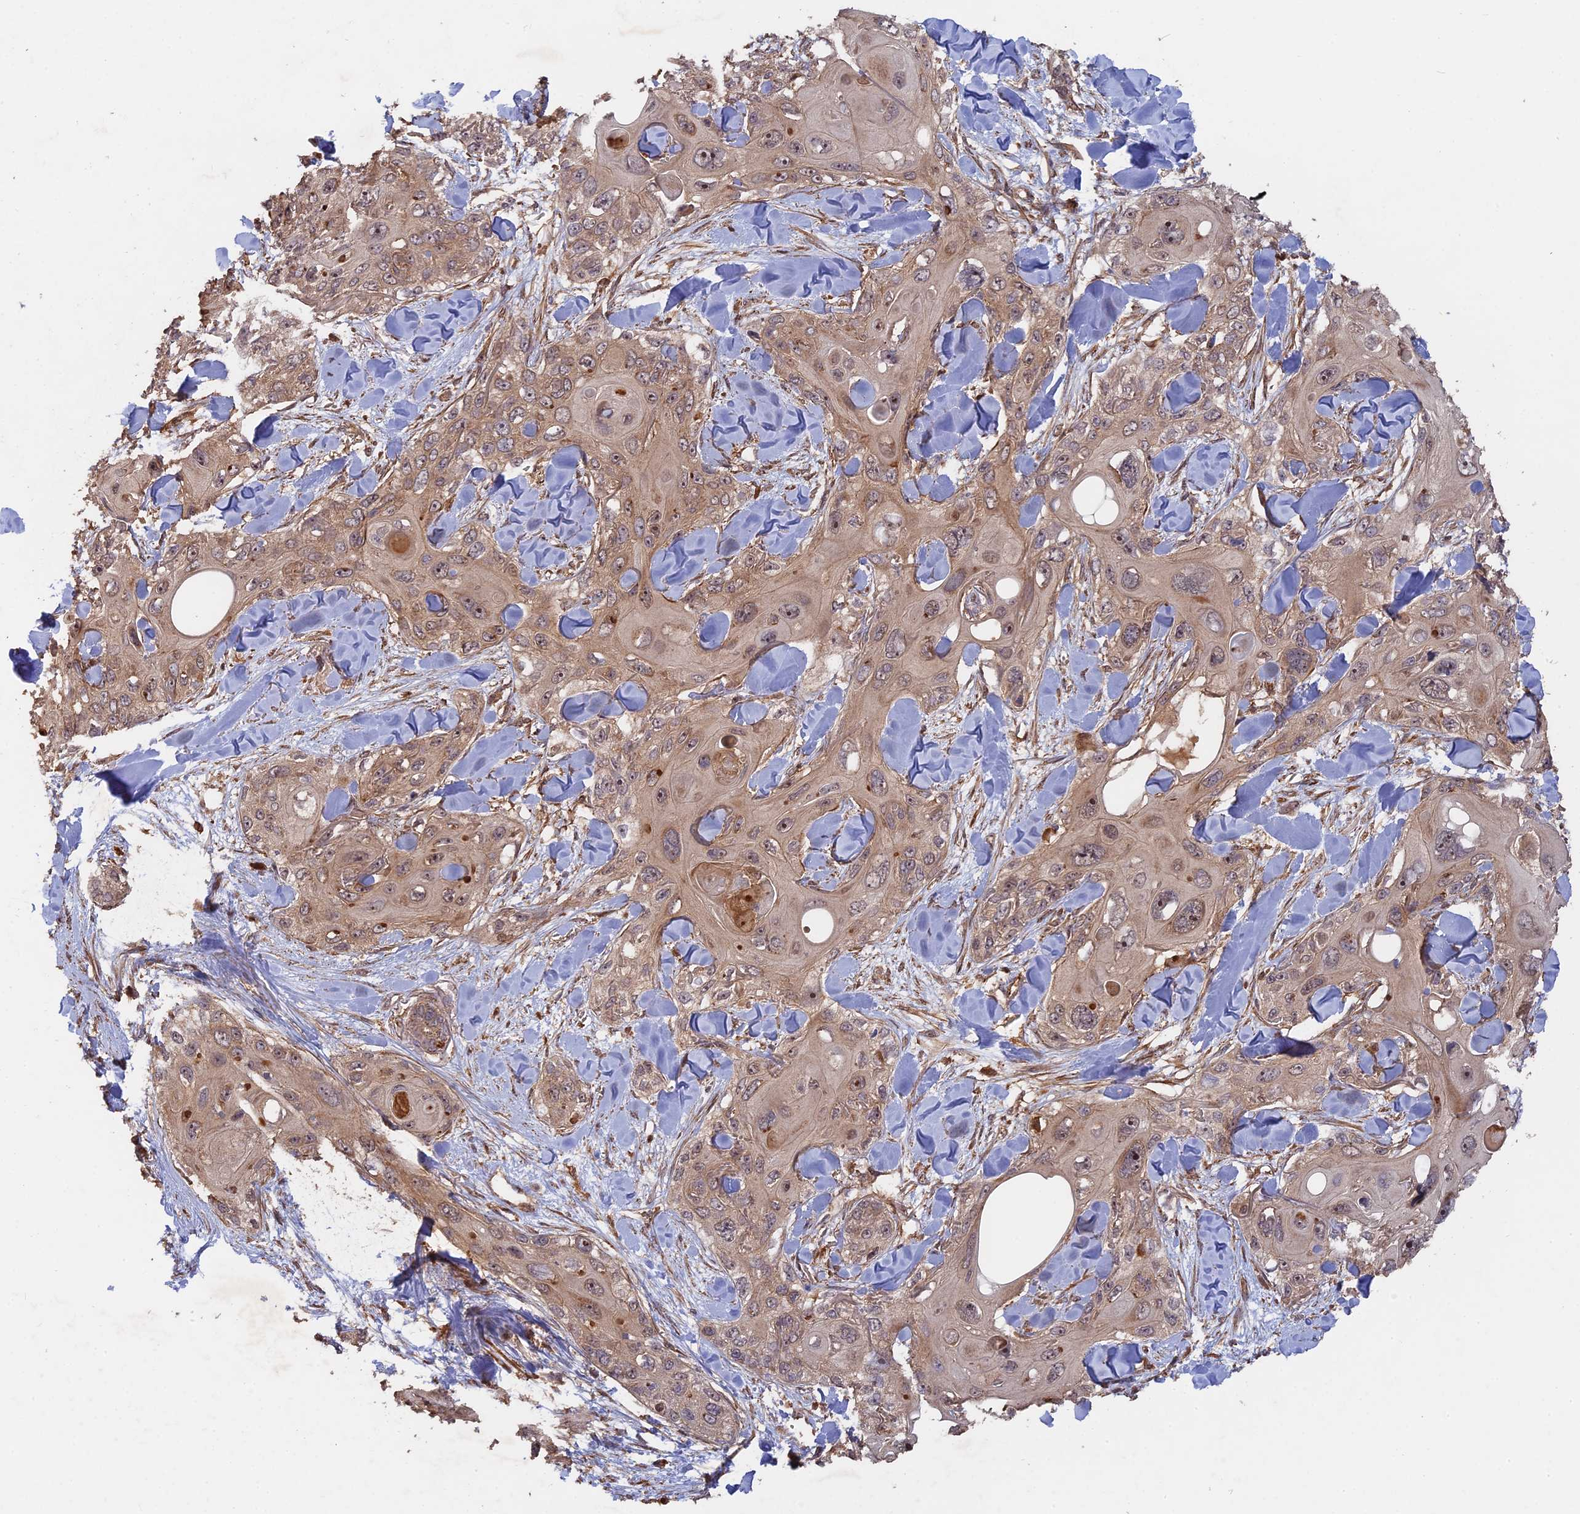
{"staining": {"intensity": "weak", "quantity": ">75%", "location": "cytoplasmic/membranous,nuclear"}, "tissue": "skin cancer", "cell_type": "Tumor cells", "image_type": "cancer", "snomed": [{"axis": "morphology", "description": "Normal tissue, NOS"}, {"axis": "morphology", "description": "Squamous cell carcinoma, NOS"}, {"axis": "topography", "description": "Skin"}], "caption": "Skin cancer (squamous cell carcinoma) stained with a brown dye demonstrates weak cytoplasmic/membranous and nuclear positive expression in about >75% of tumor cells.", "gene": "SAC3D1", "patient": {"sex": "male", "age": 72}}